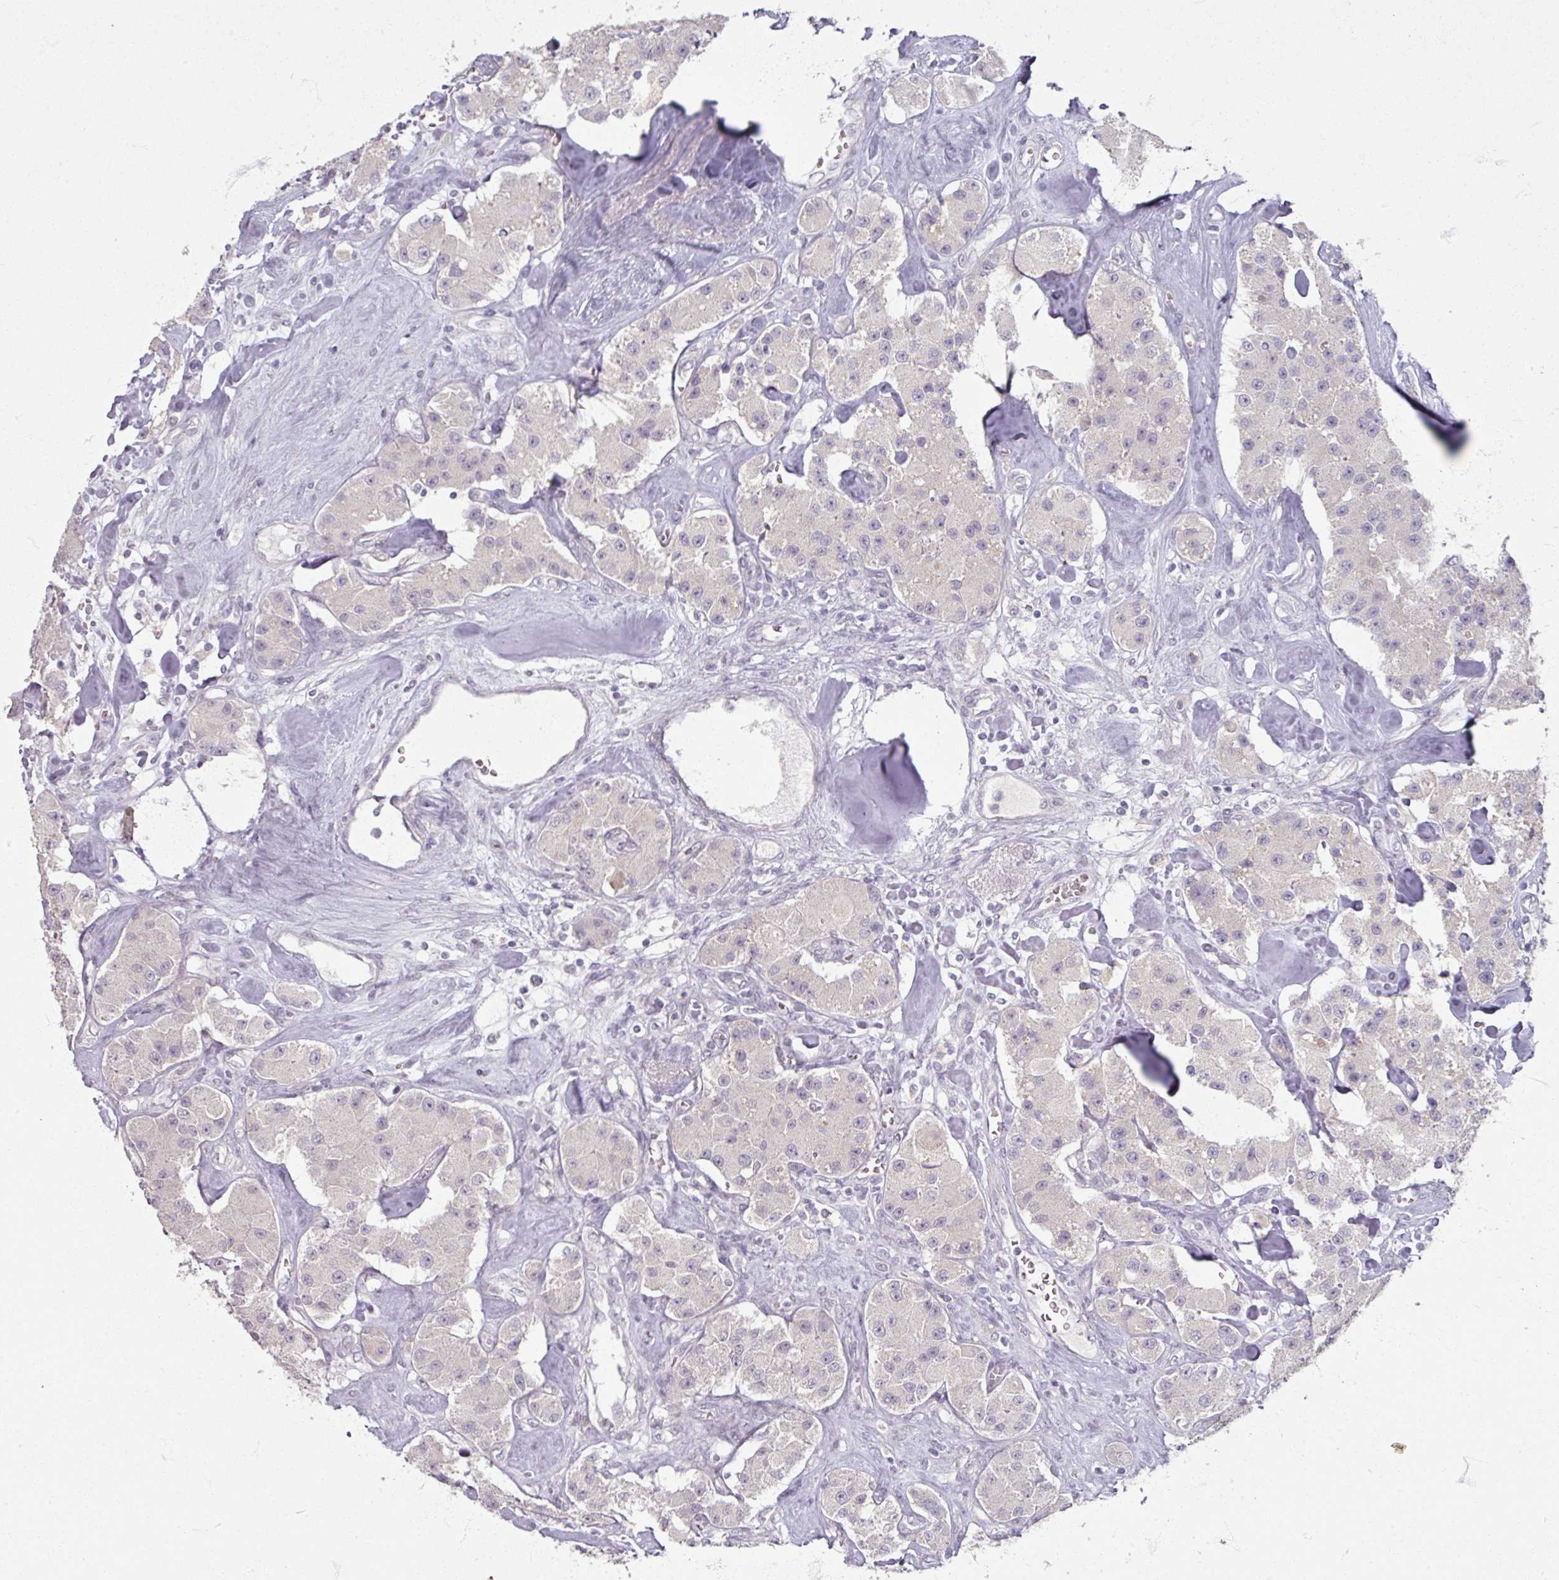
{"staining": {"intensity": "negative", "quantity": "none", "location": "none"}, "tissue": "carcinoid", "cell_type": "Tumor cells", "image_type": "cancer", "snomed": [{"axis": "morphology", "description": "Carcinoid, malignant, NOS"}, {"axis": "topography", "description": "Pancreas"}], "caption": "This is a photomicrograph of immunohistochemistry staining of carcinoid (malignant), which shows no staining in tumor cells.", "gene": "SOX11", "patient": {"sex": "male", "age": 41}}